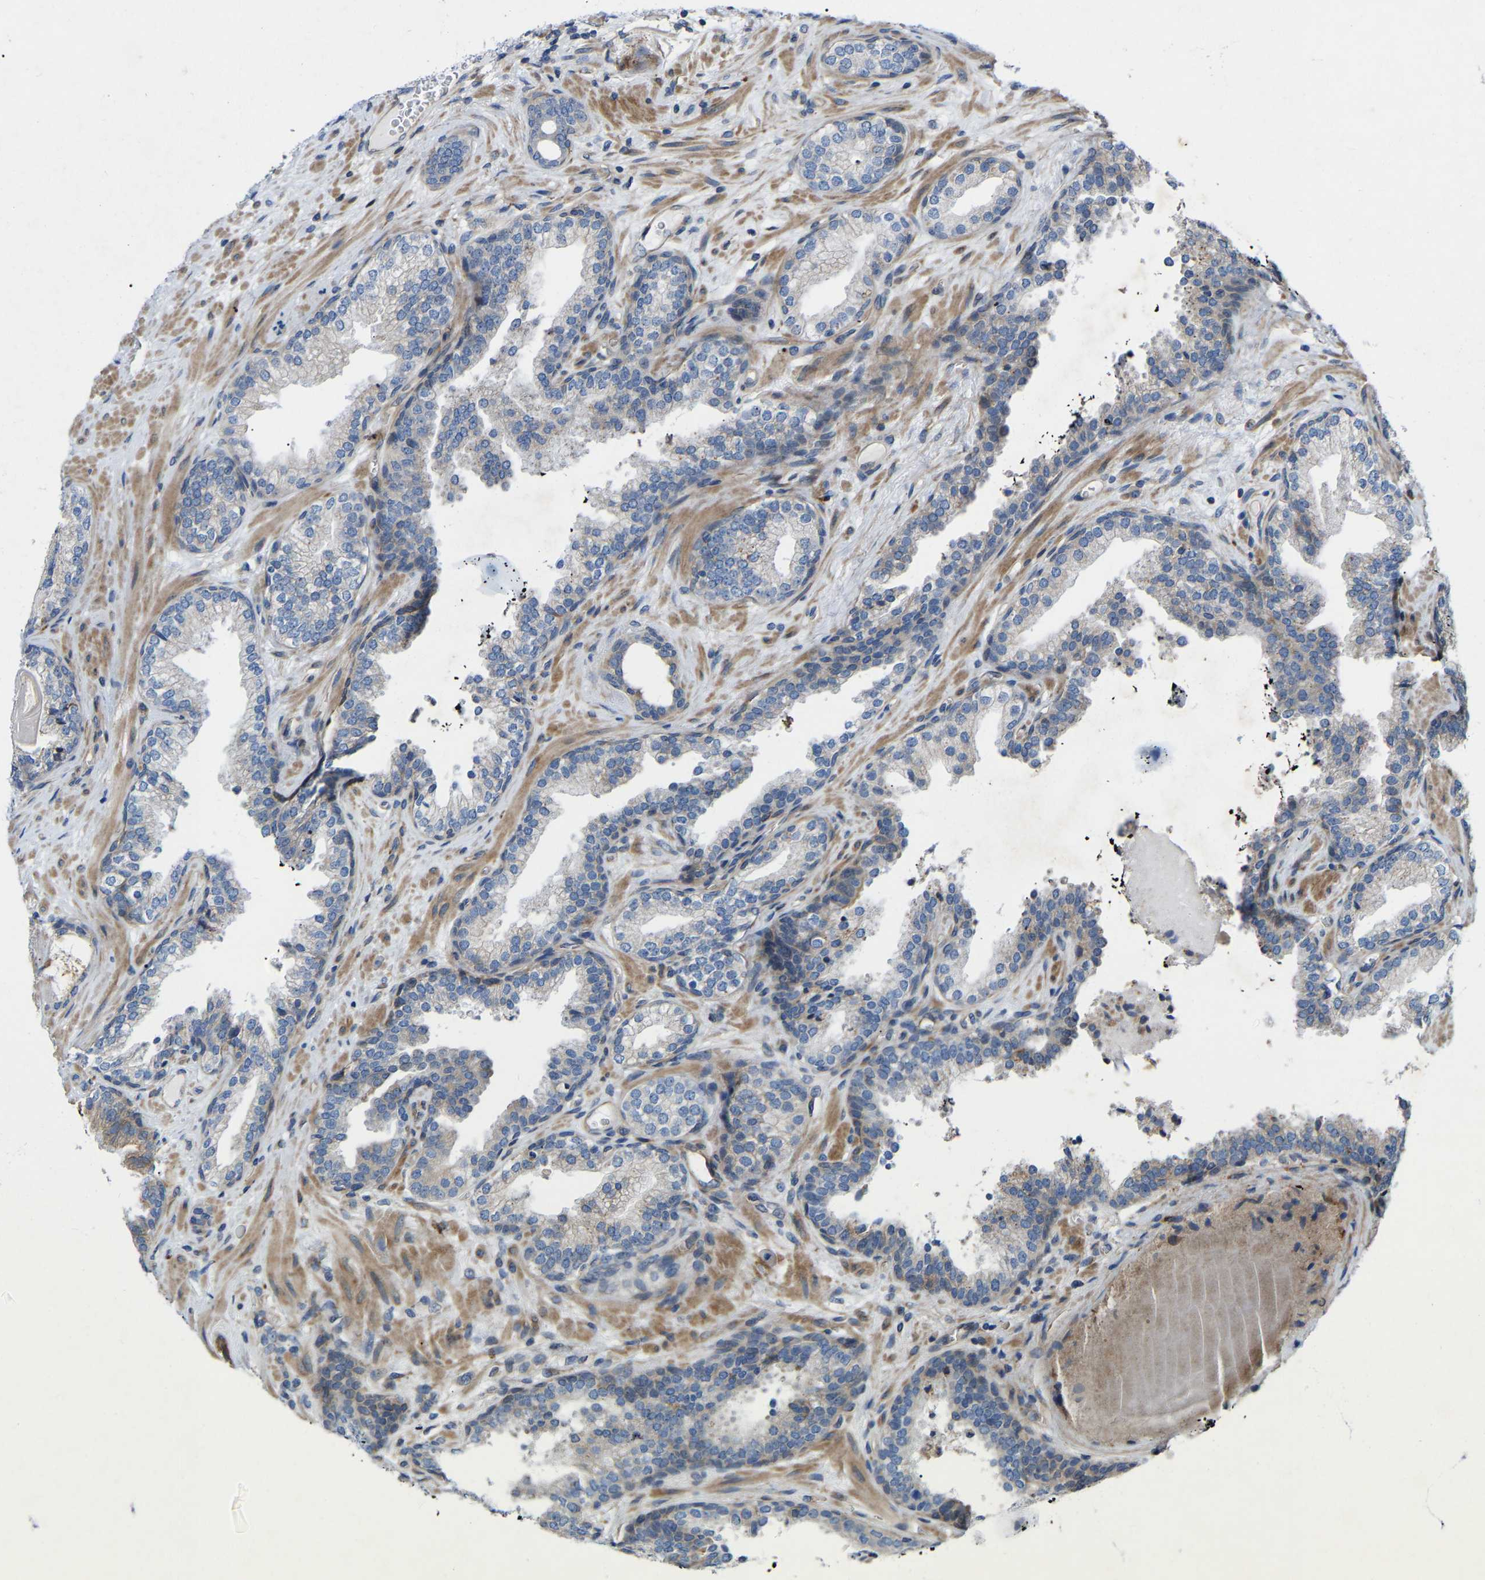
{"staining": {"intensity": "negative", "quantity": "none", "location": "none"}, "tissue": "prostate cancer", "cell_type": "Tumor cells", "image_type": "cancer", "snomed": [{"axis": "morphology", "description": "Adenocarcinoma, Low grade"}, {"axis": "topography", "description": "Prostate"}], "caption": "There is no significant expression in tumor cells of prostate cancer.", "gene": "TOR1B", "patient": {"sex": "male", "age": 65}}